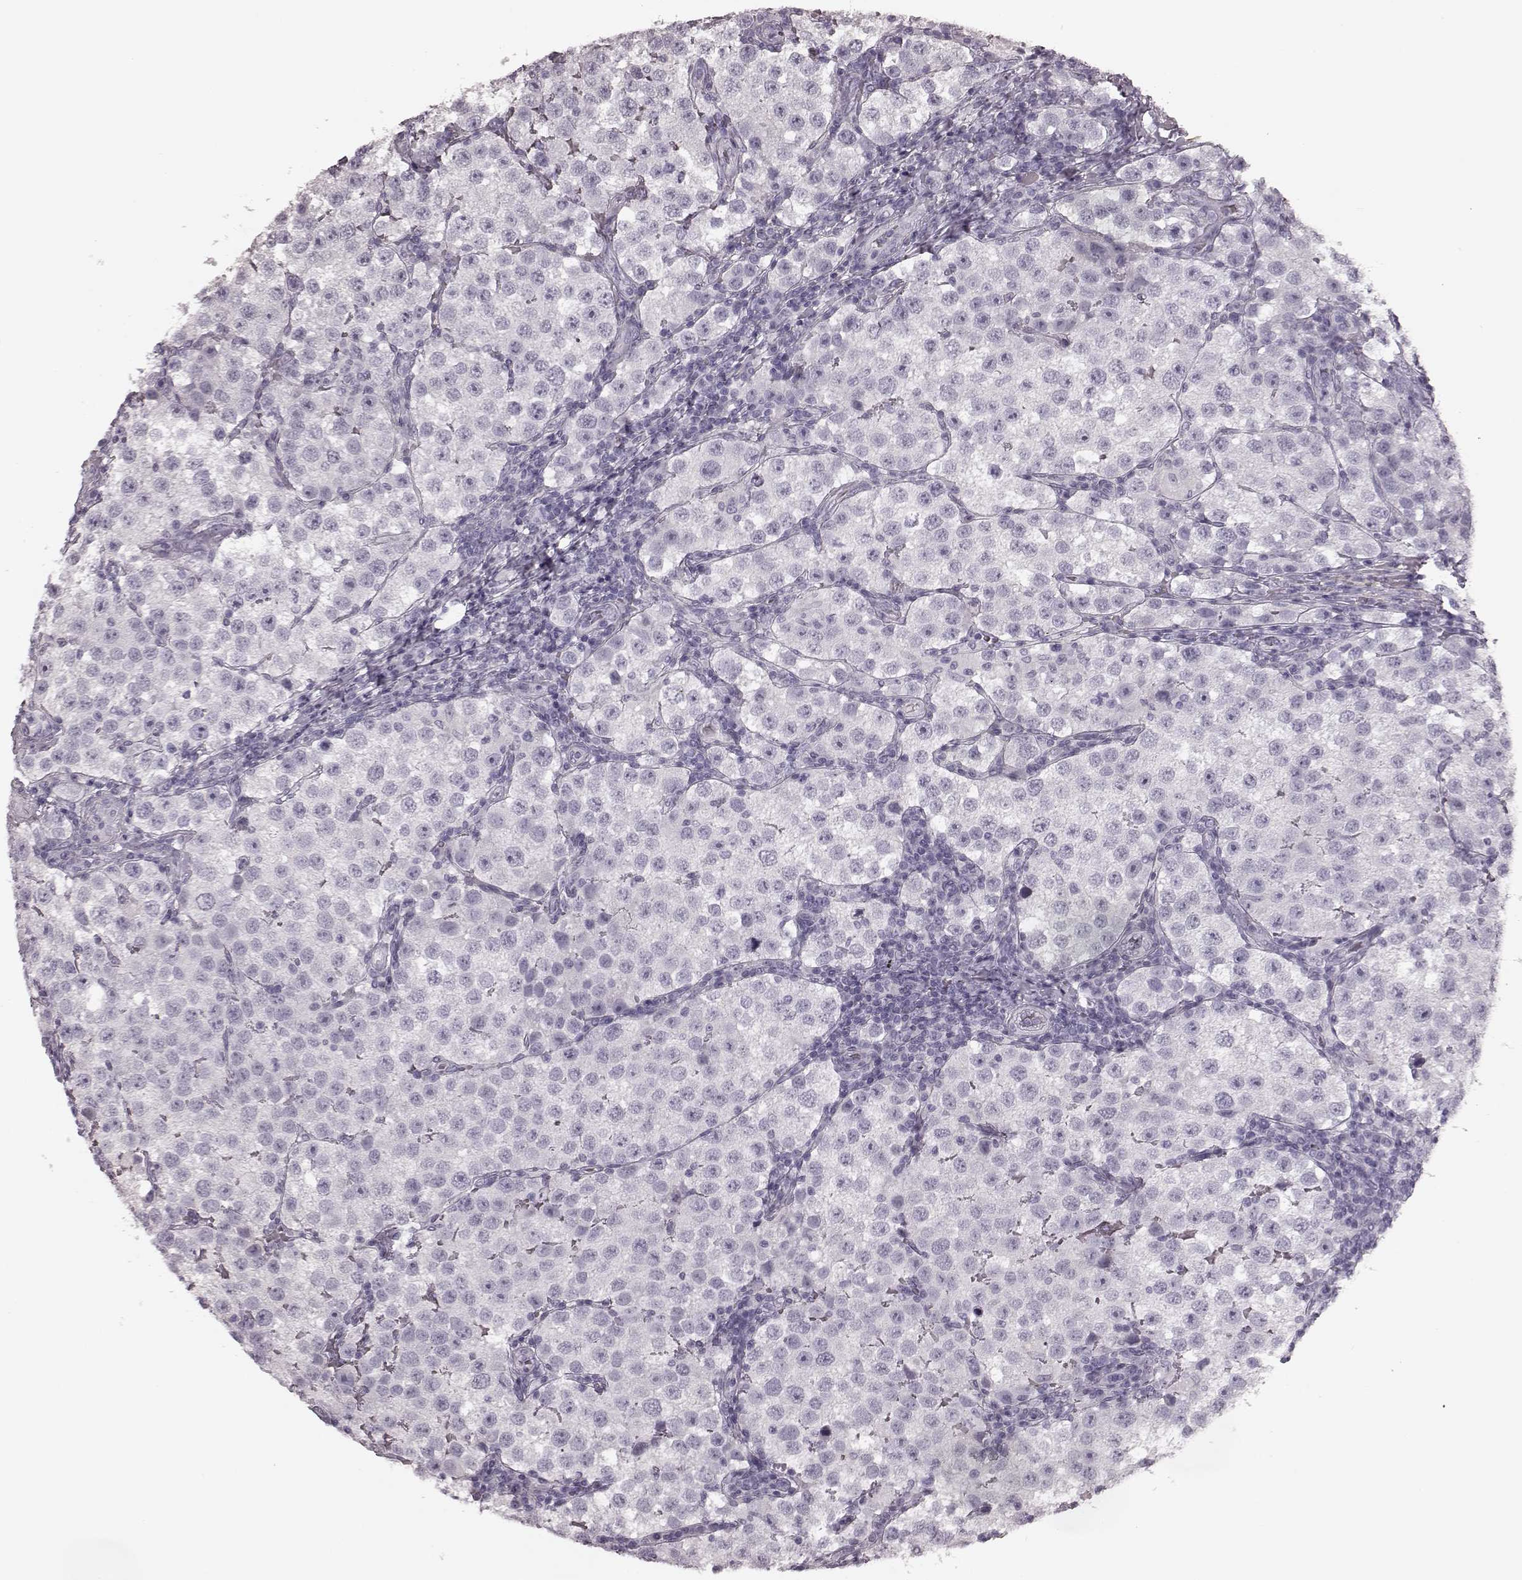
{"staining": {"intensity": "negative", "quantity": "none", "location": "none"}, "tissue": "testis cancer", "cell_type": "Tumor cells", "image_type": "cancer", "snomed": [{"axis": "morphology", "description": "Seminoma, NOS"}, {"axis": "topography", "description": "Testis"}], "caption": "Tumor cells show no significant protein positivity in testis seminoma.", "gene": "TRPM1", "patient": {"sex": "male", "age": 37}}